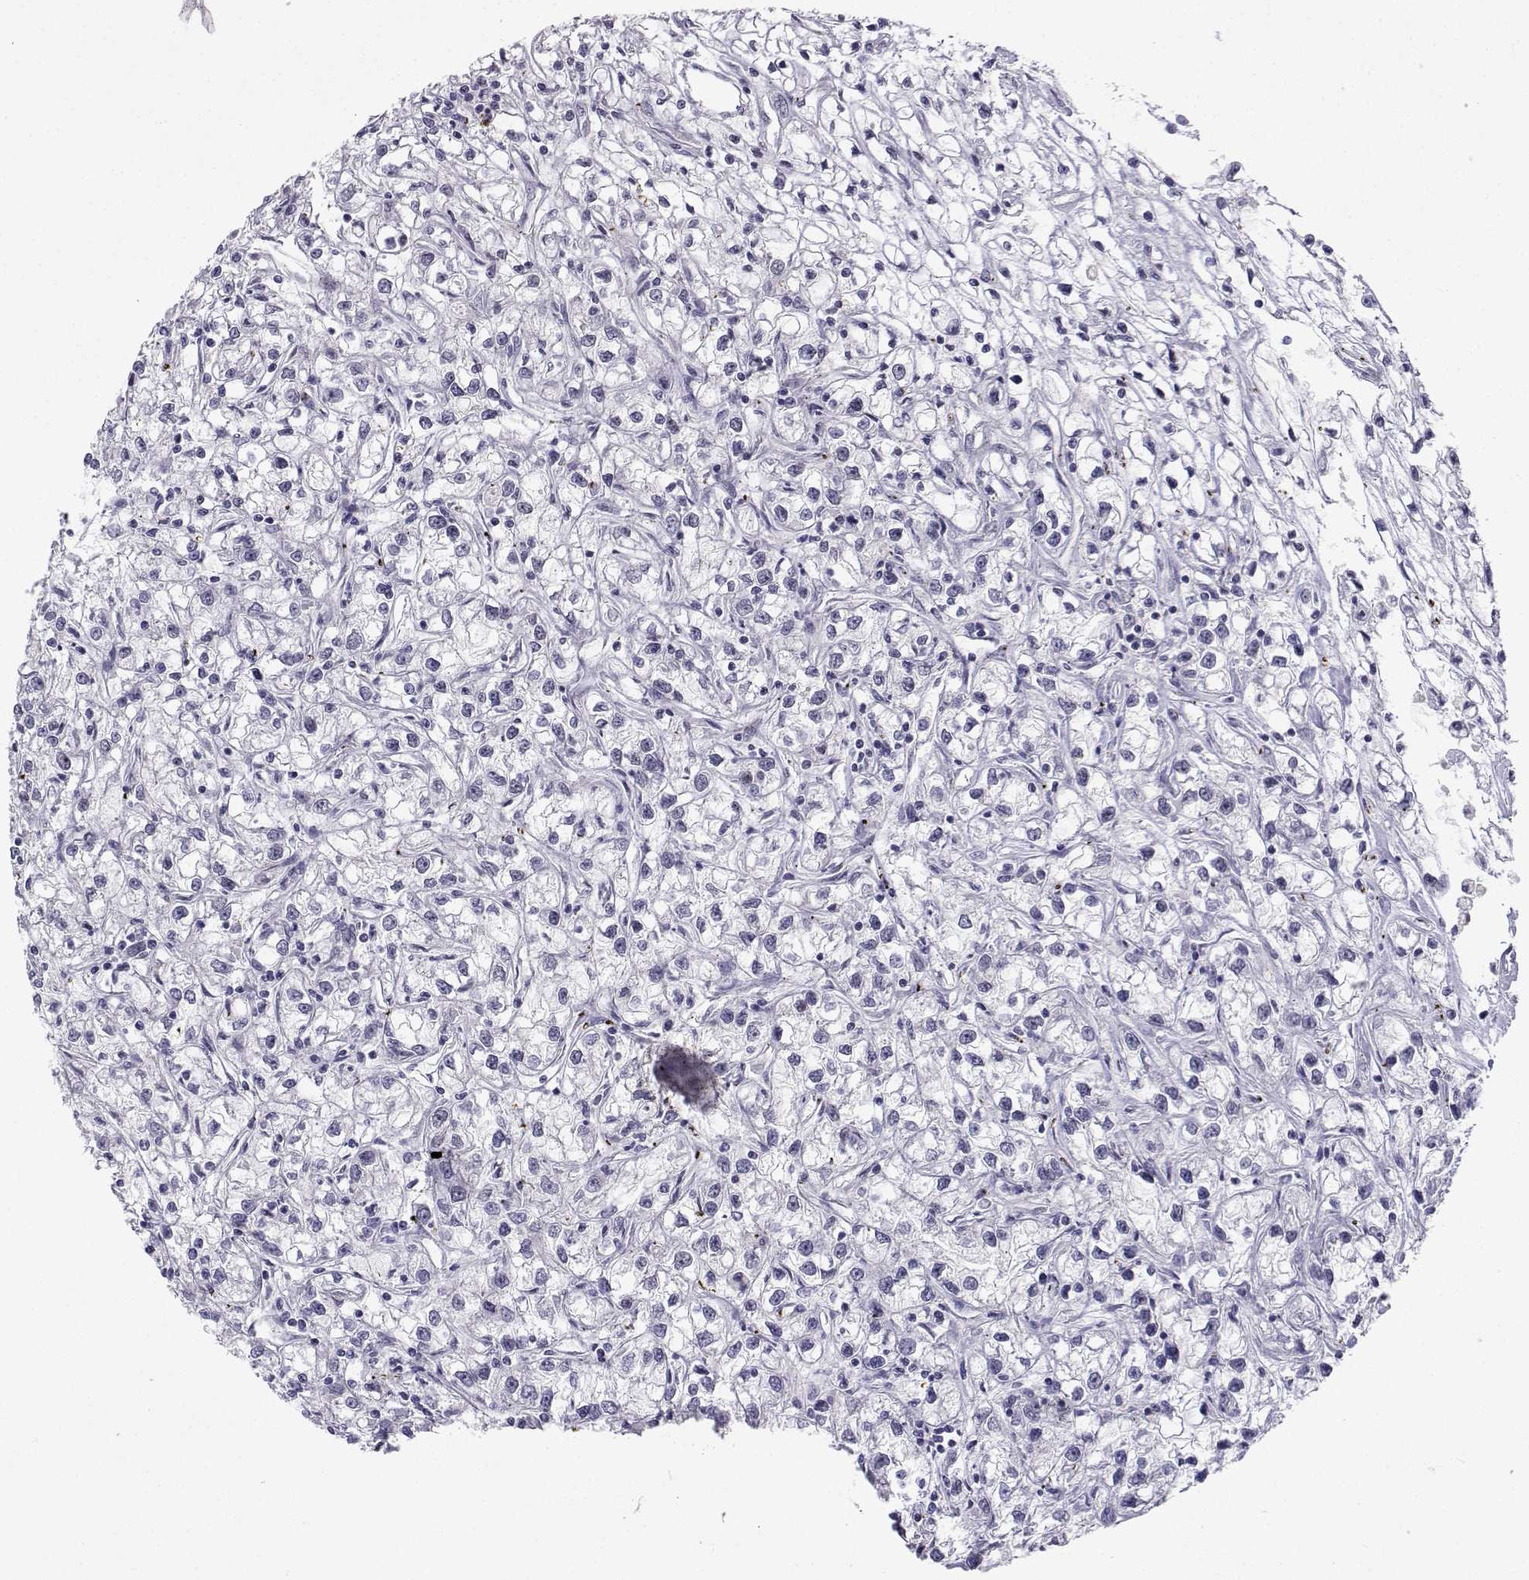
{"staining": {"intensity": "negative", "quantity": "none", "location": "none"}, "tissue": "renal cancer", "cell_type": "Tumor cells", "image_type": "cancer", "snomed": [{"axis": "morphology", "description": "Adenocarcinoma, NOS"}, {"axis": "topography", "description": "Kidney"}], "caption": "Immunohistochemistry (IHC) micrograph of human renal adenocarcinoma stained for a protein (brown), which displays no positivity in tumor cells. (DAB immunohistochemistry, high magnification).", "gene": "MED26", "patient": {"sex": "female", "age": 59}}